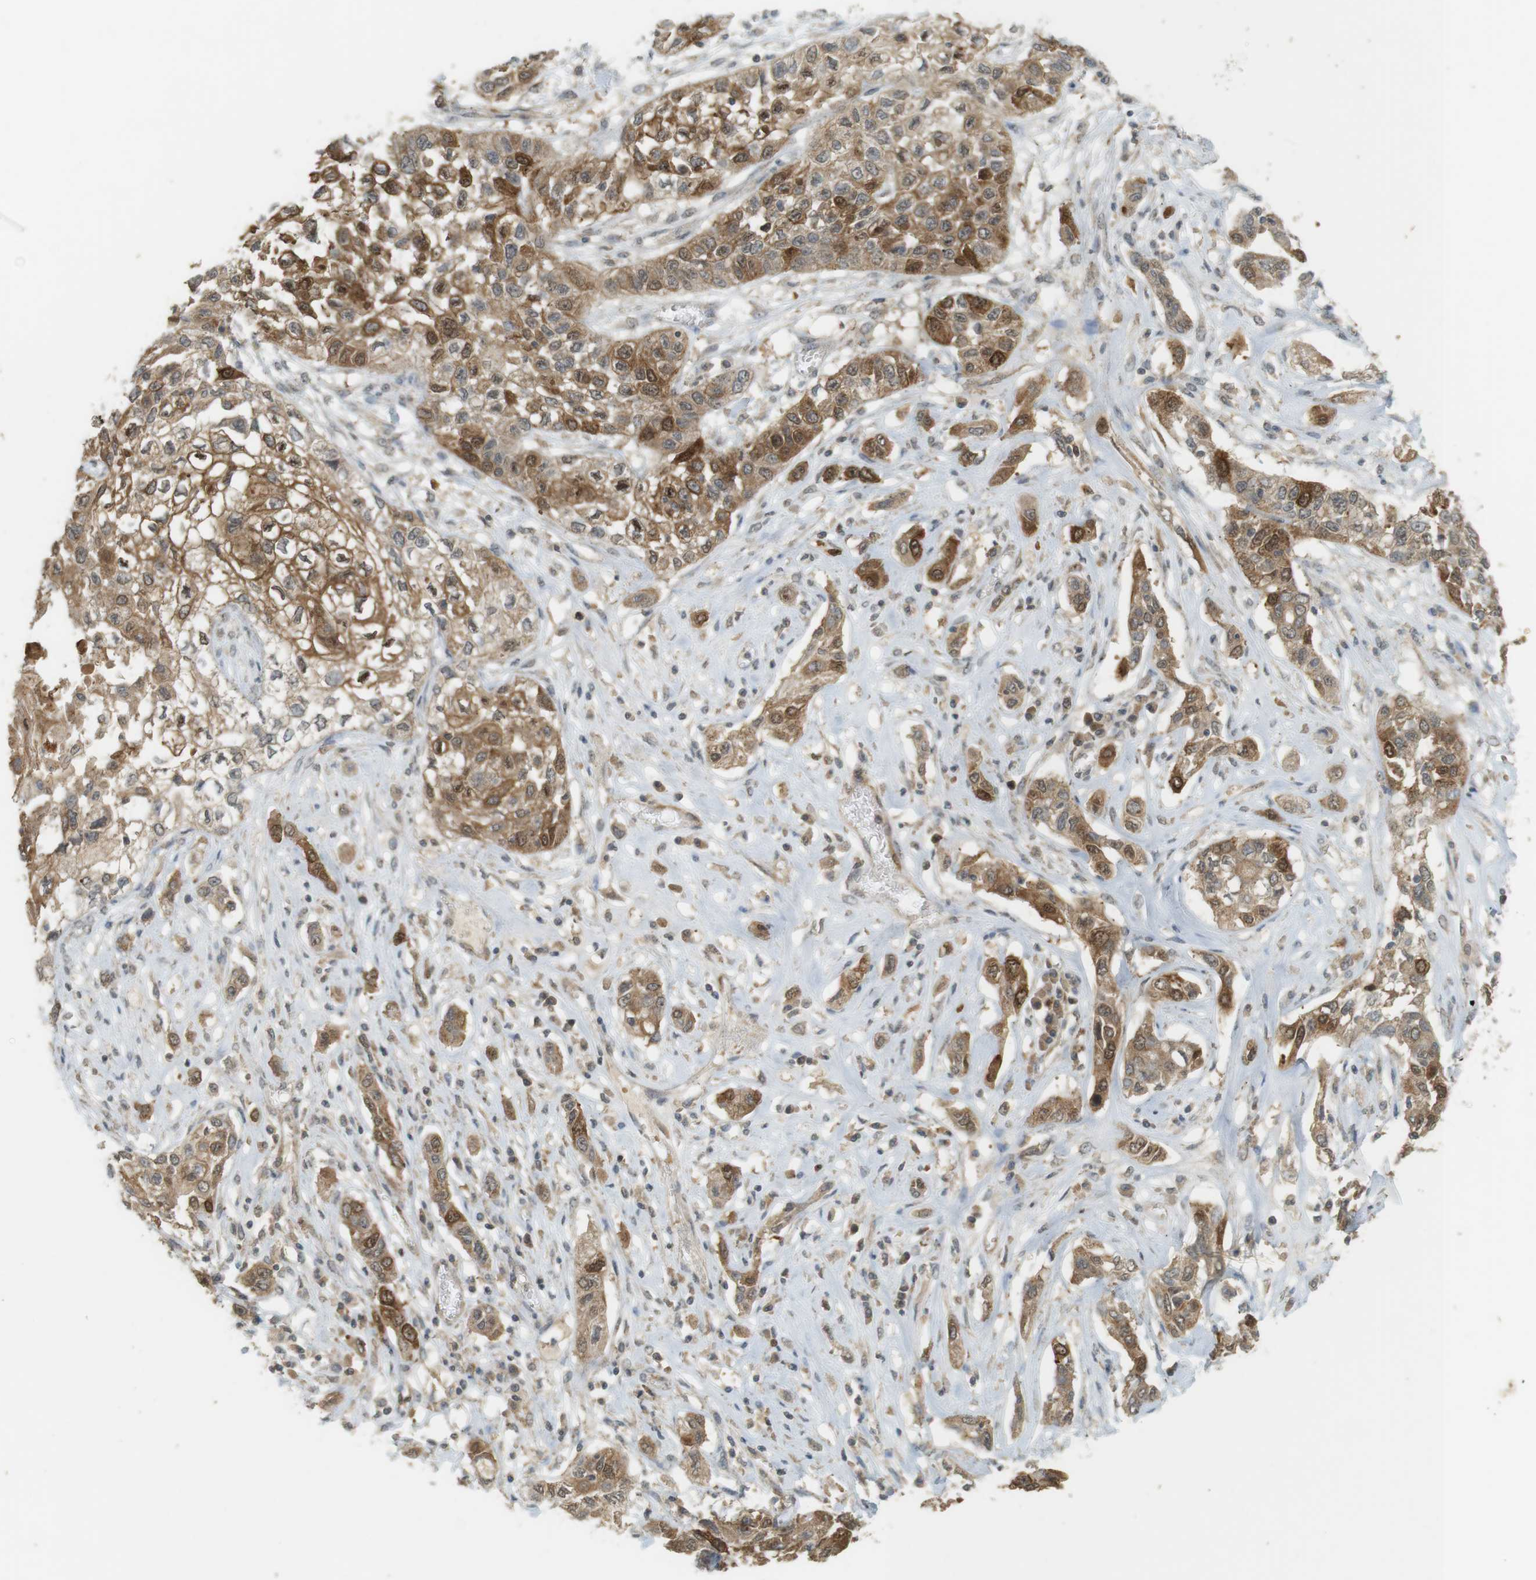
{"staining": {"intensity": "moderate", "quantity": "<25%", "location": "cytoplasmic/membranous,nuclear"}, "tissue": "lung cancer", "cell_type": "Tumor cells", "image_type": "cancer", "snomed": [{"axis": "morphology", "description": "Squamous cell carcinoma, NOS"}, {"axis": "topography", "description": "Lung"}], "caption": "The histopathology image shows a brown stain indicating the presence of a protein in the cytoplasmic/membranous and nuclear of tumor cells in lung squamous cell carcinoma. The protein of interest is shown in brown color, while the nuclei are stained blue.", "gene": "TTK", "patient": {"sex": "male", "age": 71}}